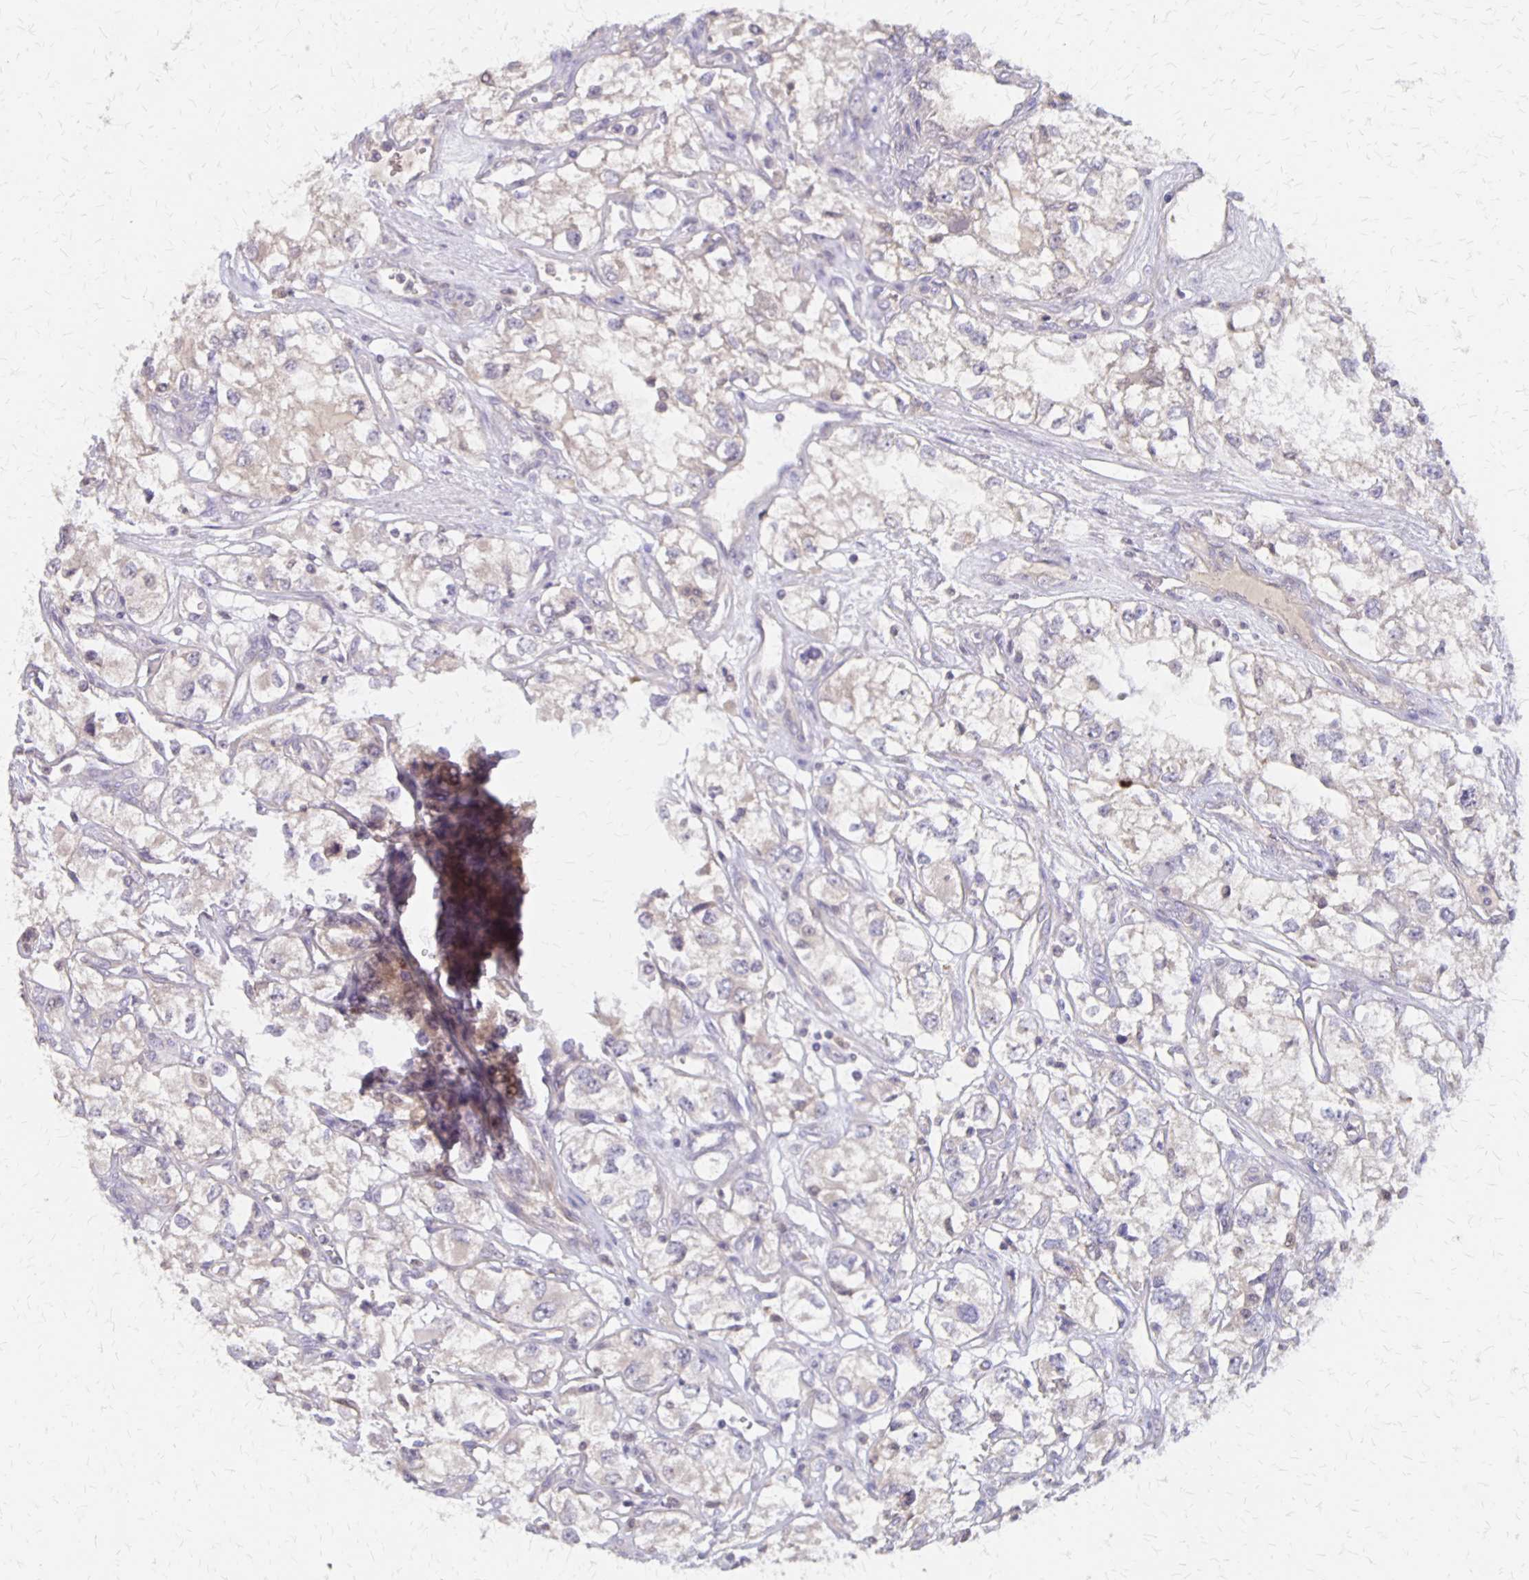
{"staining": {"intensity": "negative", "quantity": "none", "location": "none"}, "tissue": "renal cancer", "cell_type": "Tumor cells", "image_type": "cancer", "snomed": [{"axis": "morphology", "description": "Adenocarcinoma, NOS"}, {"axis": "topography", "description": "Kidney"}], "caption": "Immunohistochemical staining of renal cancer demonstrates no significant staining in tumor cells. (DAB (3,3'-diaminobenzidine) immunohistochemistry (IHC), high magnification).", "gene": "NOG", "patient": {"sex": "female", "age": 59}}